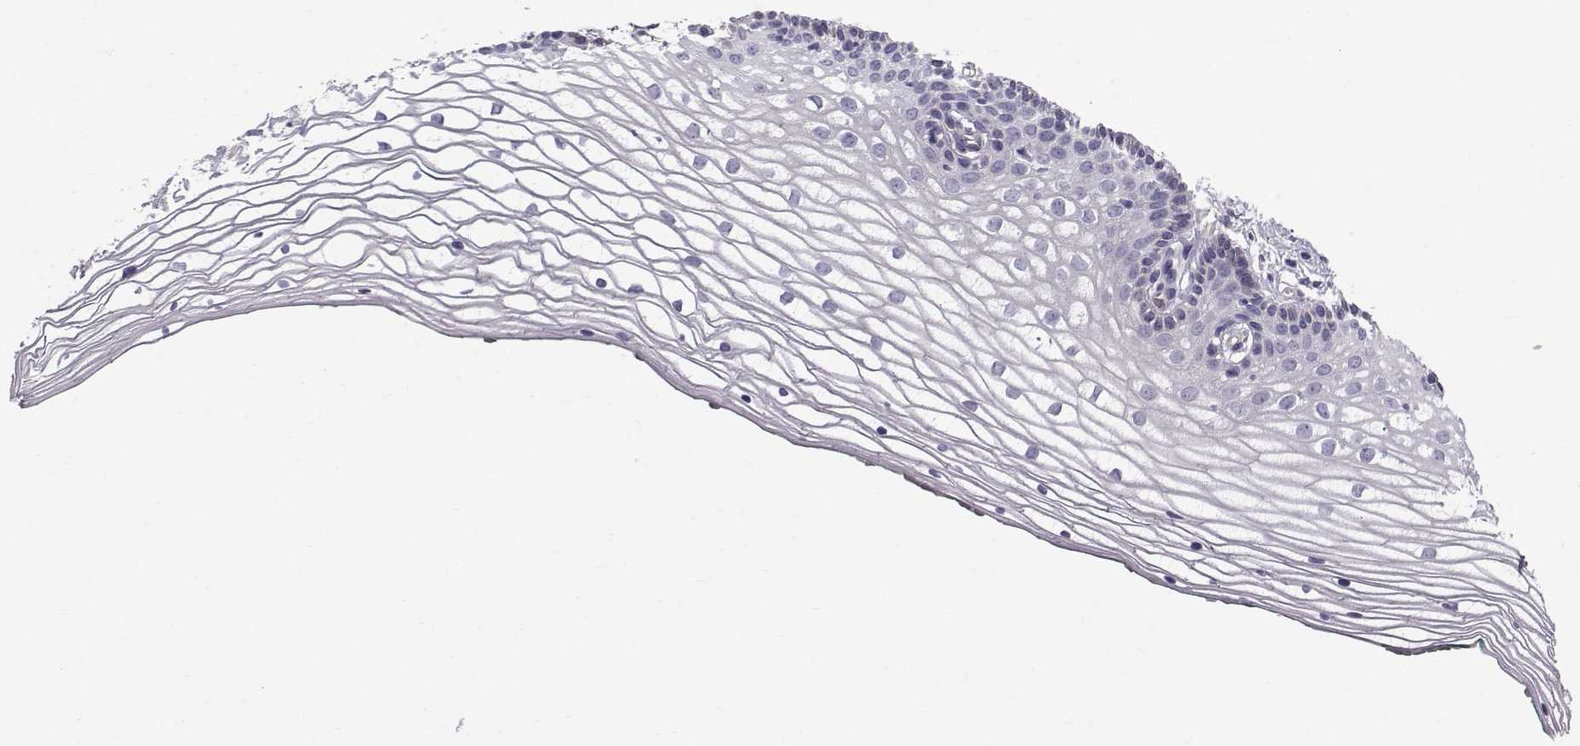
{"staining": {"intensity": "negative", "quantity": "none", "location": "none"}, "tissue": "vagina", "cell_type": "Squamous epithelial cells", "image_type": "normal", "snomed": [{"axis": "morphology", "description": "Normal tissue, NOS"}, {"axis": "topography", "description": "Vagina"}], "caption": "Vagina stained for a protein using IHC demonstrates no expression squamous epithelial cells.", "gene": "QPCT", "patient": {"sex": "female", "age": 36}}